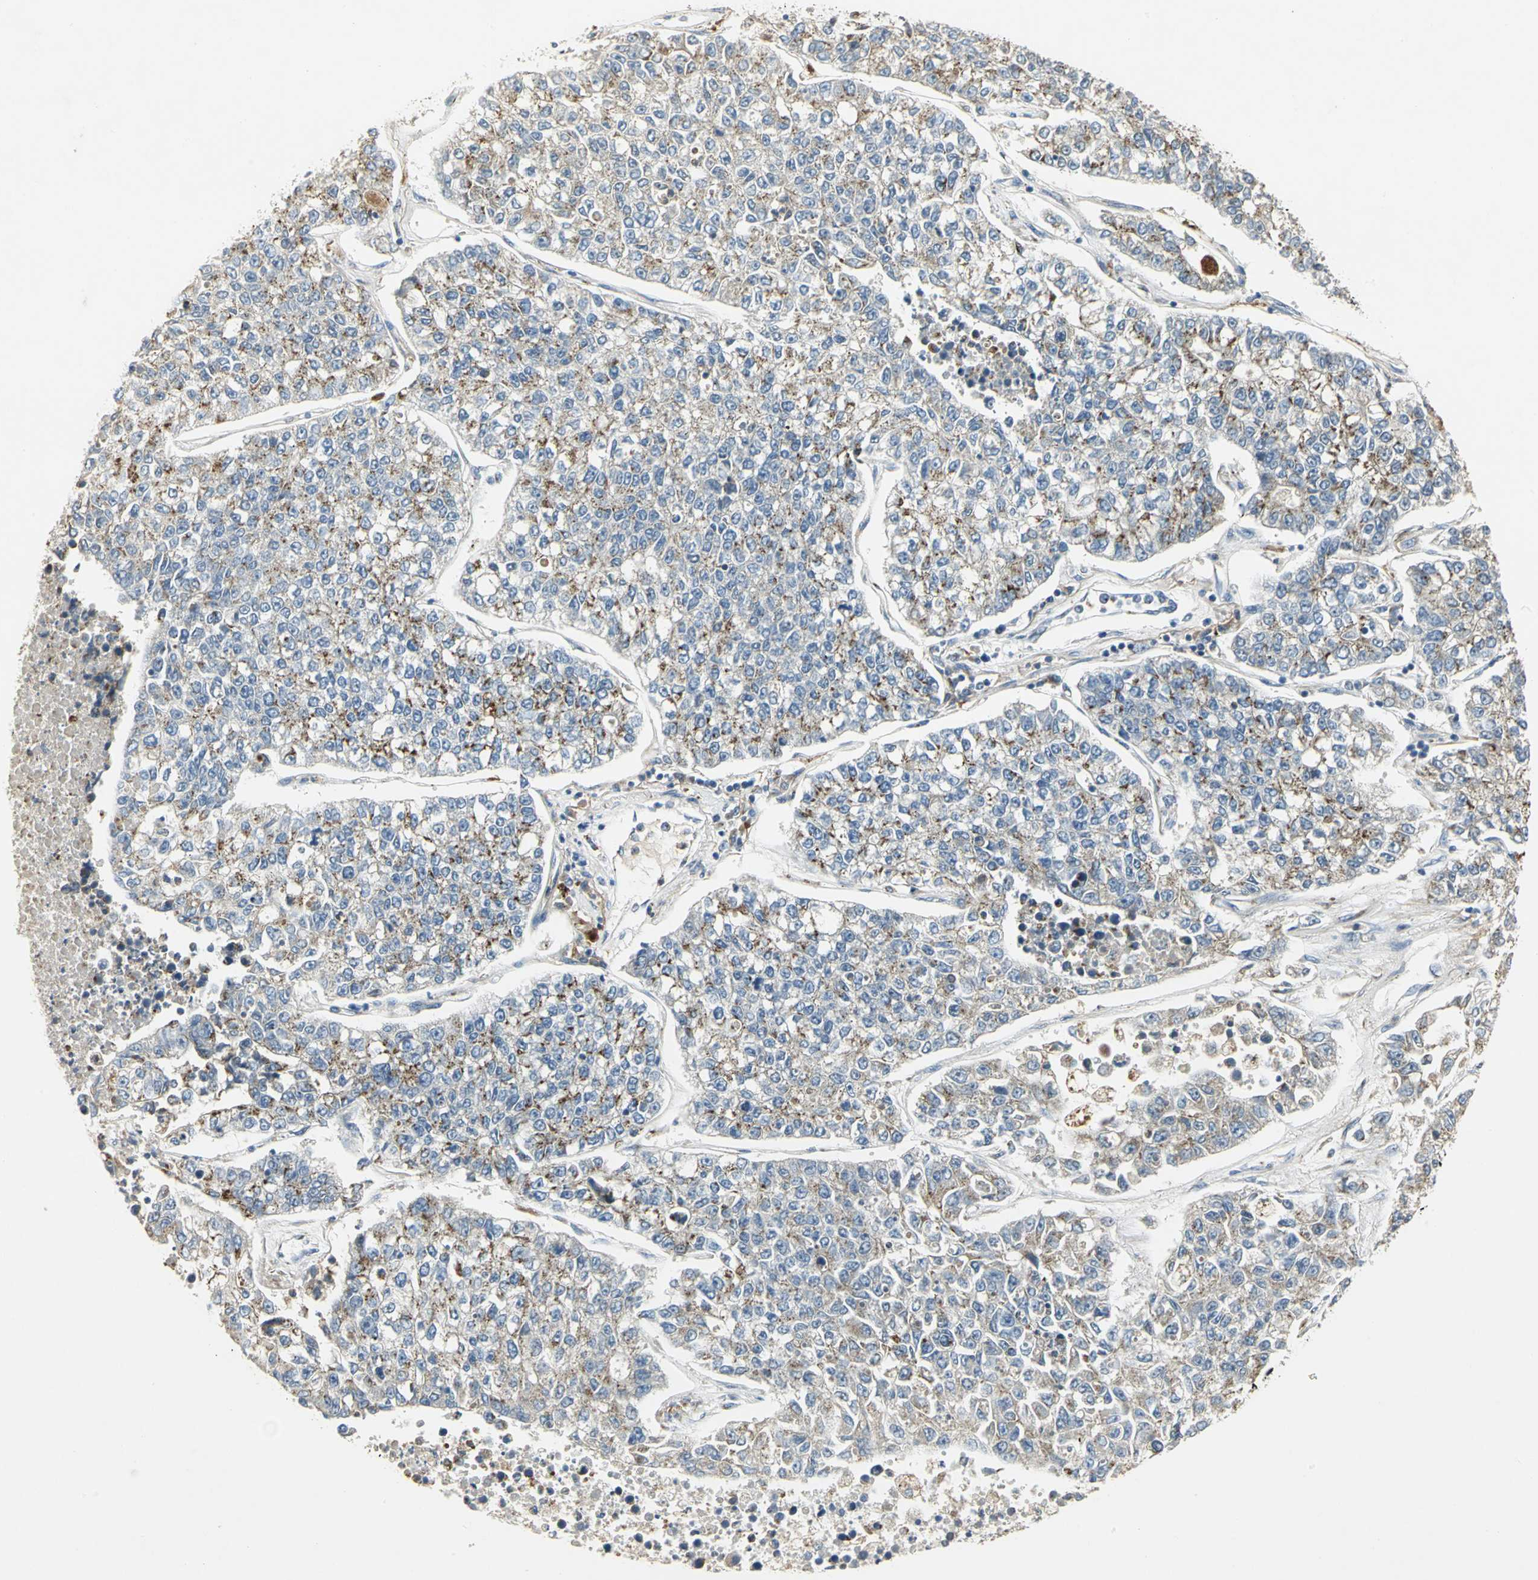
{"staining": {"intensity": "moderate", "quantity": "25%-75%", "location": "cytoplasmic/membranous"}, "tissue": "lung cancer", "cell_type": "Tumor cells", "image_type": "cancer", "snomed": [{"axis": "morphology", "description": "Adenocarcinoma, NOS"}, {"axis": "topography", "description": "Lung"}], "caption": "A medium amount of moderate cytoplasmic/membranous positivity is present in approximately 25%-75% of tumor cells in lung adenocarcinoma tissue. The staining was performed using DAB to visualize the protein expression in brown, while the nuclei were stained in blue with hematoxylin (Magnification: 20x).", "gene": "TM9SF2", "patient": {"sex": "male", "age": 49}}